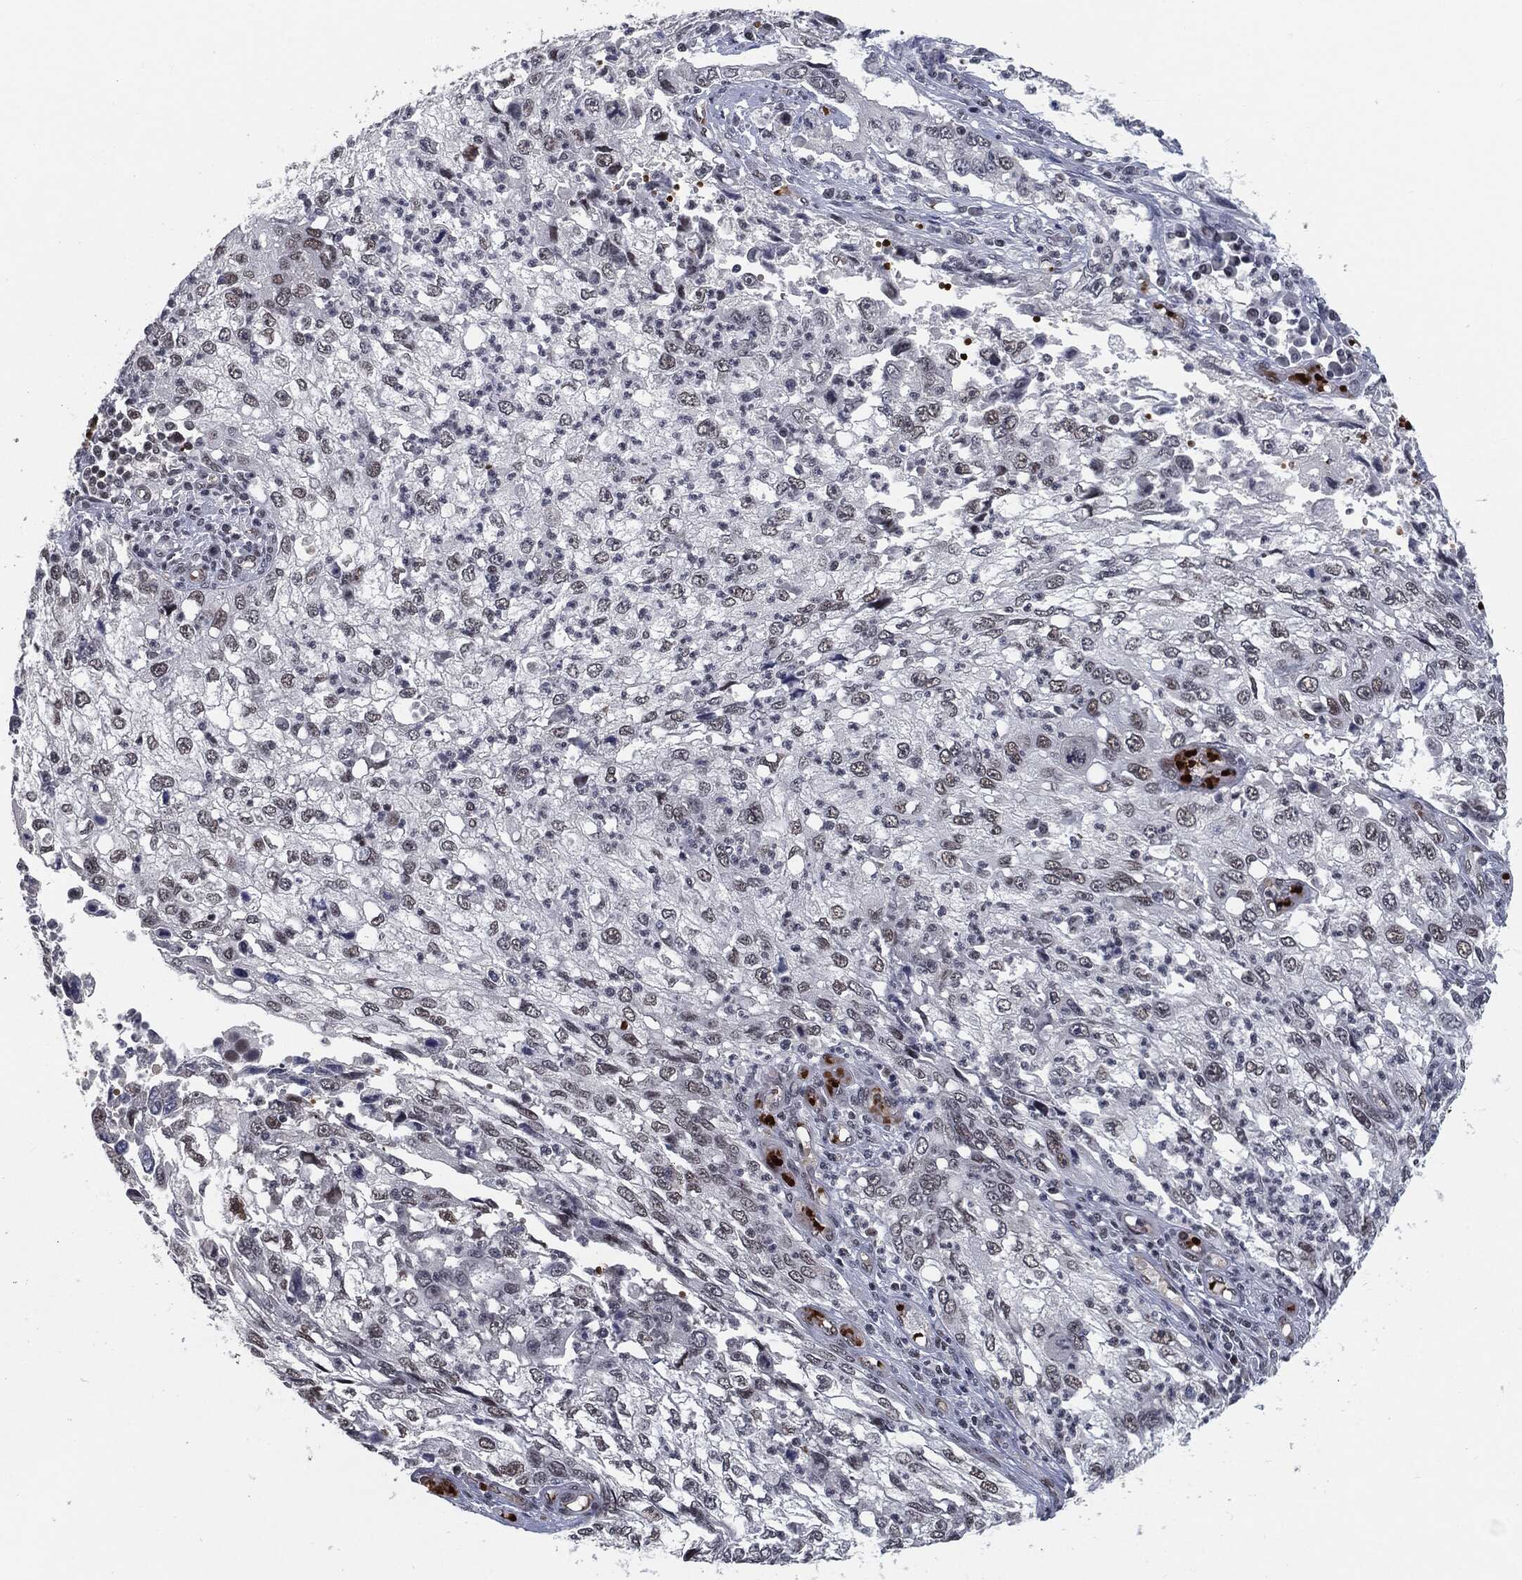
{"staining": {"intensity": "negative", "quantity": "none", "location": "none"}, "tissue": "cervical cancer", "cell_type": "Tumor cells", "image_type": "cancer", "snomed": [{"axis": "morphology", "description": "Squamous cell carcinoma, NOS"}, {"axis": "topography", "description": "Cervix"}], "caption": "This is an immunohistochemistry (IHC) histopathology image of squamous cell carcinoma (cervical). There is no positivity in tumor cells.", "gene": "ANXA1", "patient": {"sex": "female", "age": 36}}